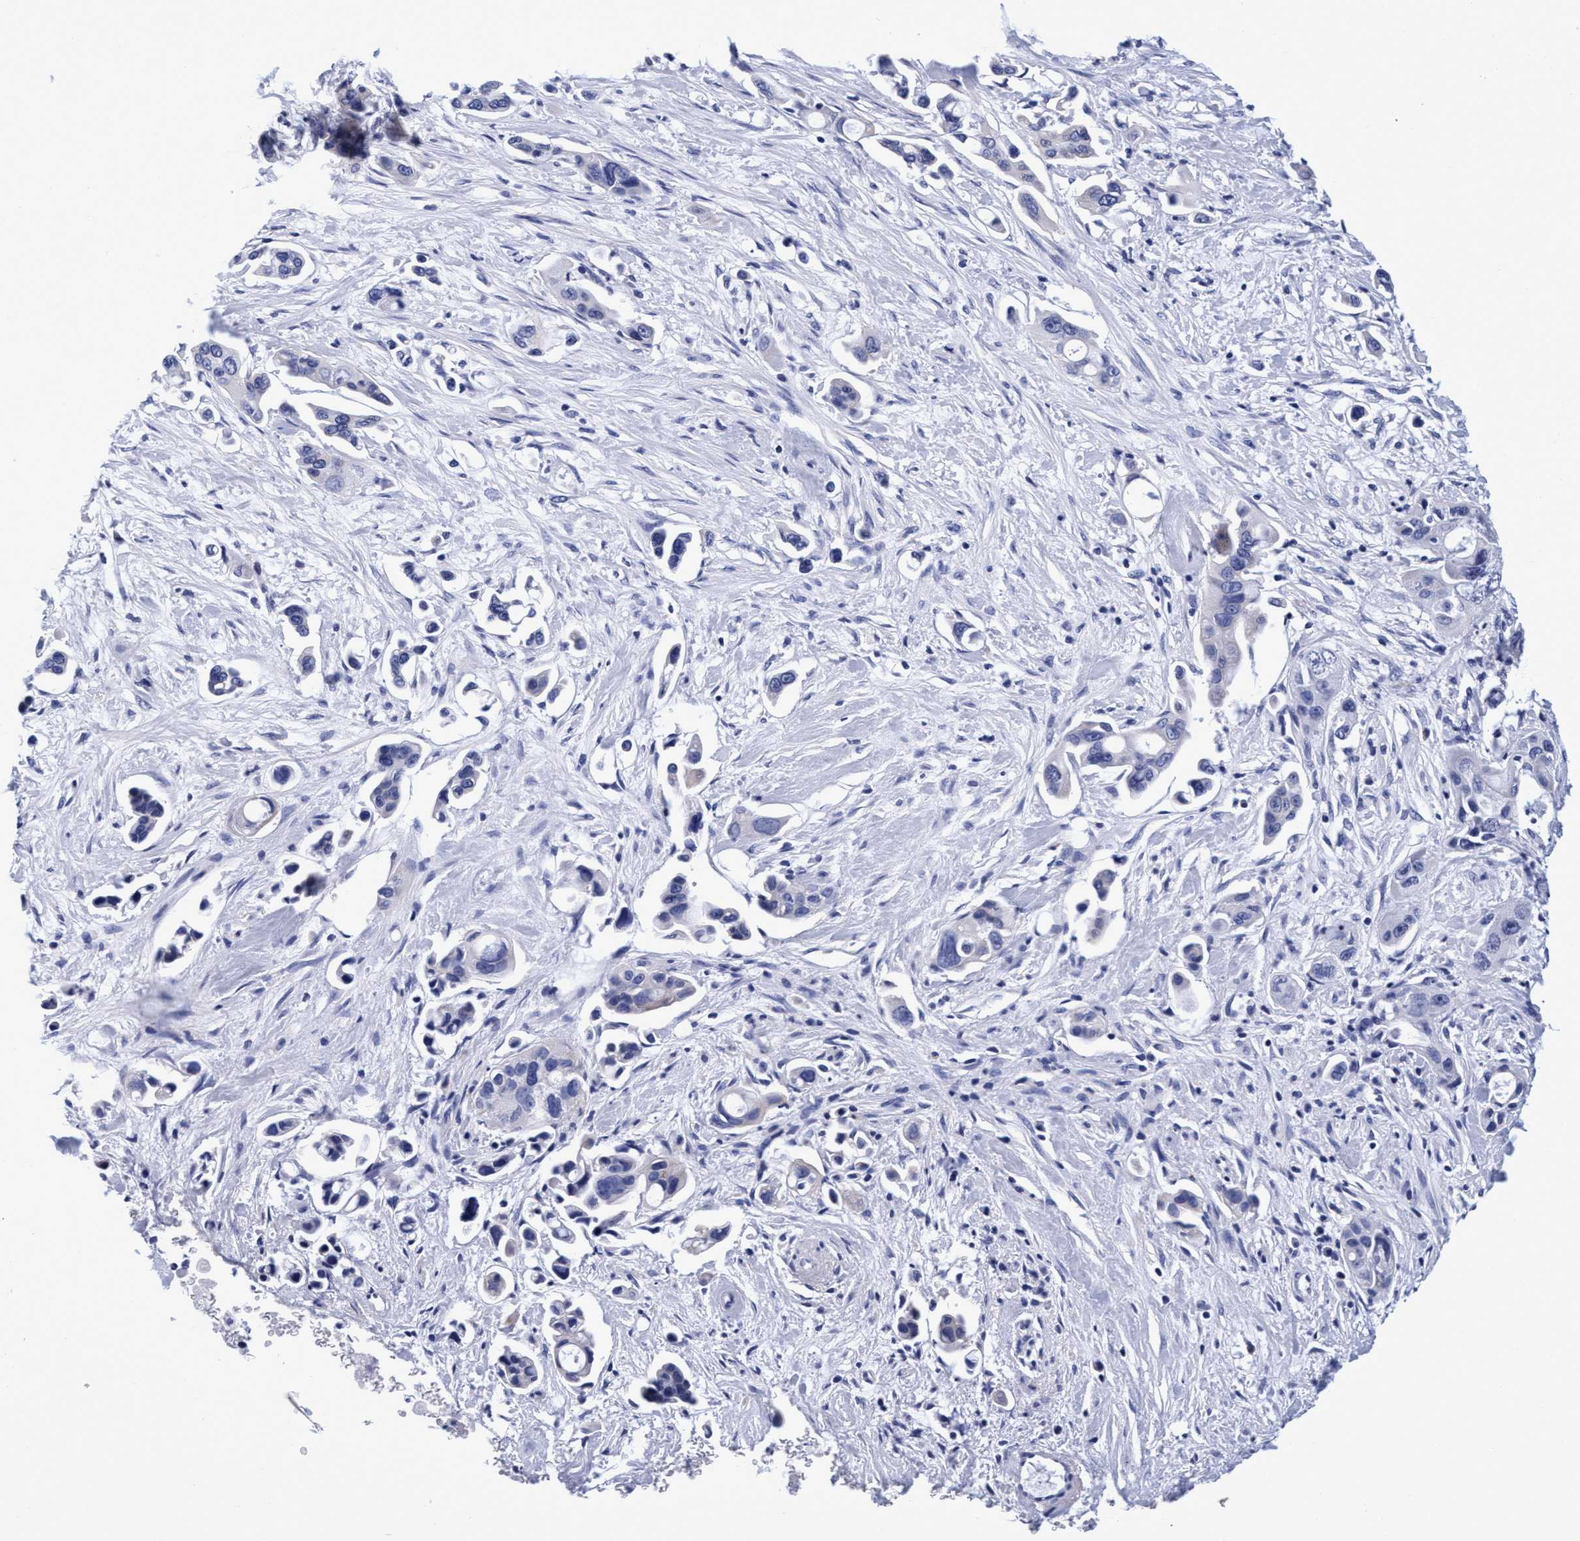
{"staining": {"intensity": "negative", "quantity": "none", "location": "none"}, "tissue": "pancreatic cancer", "cell_type": "Tumor cells", "image_type": "cancer", "snomed": [{"axis": "morphology", "description": "Adenocarcinoma, NOS"}, {"axis": "topography", "description": "Pancreas"}], "caption": "Immunohistochemical staining of human pancreatic adenocarcinoma exhibits no significant expression in tumor cells.", "gene": "PLPPR1", "patient": {"sex": "male", "age": 53}}